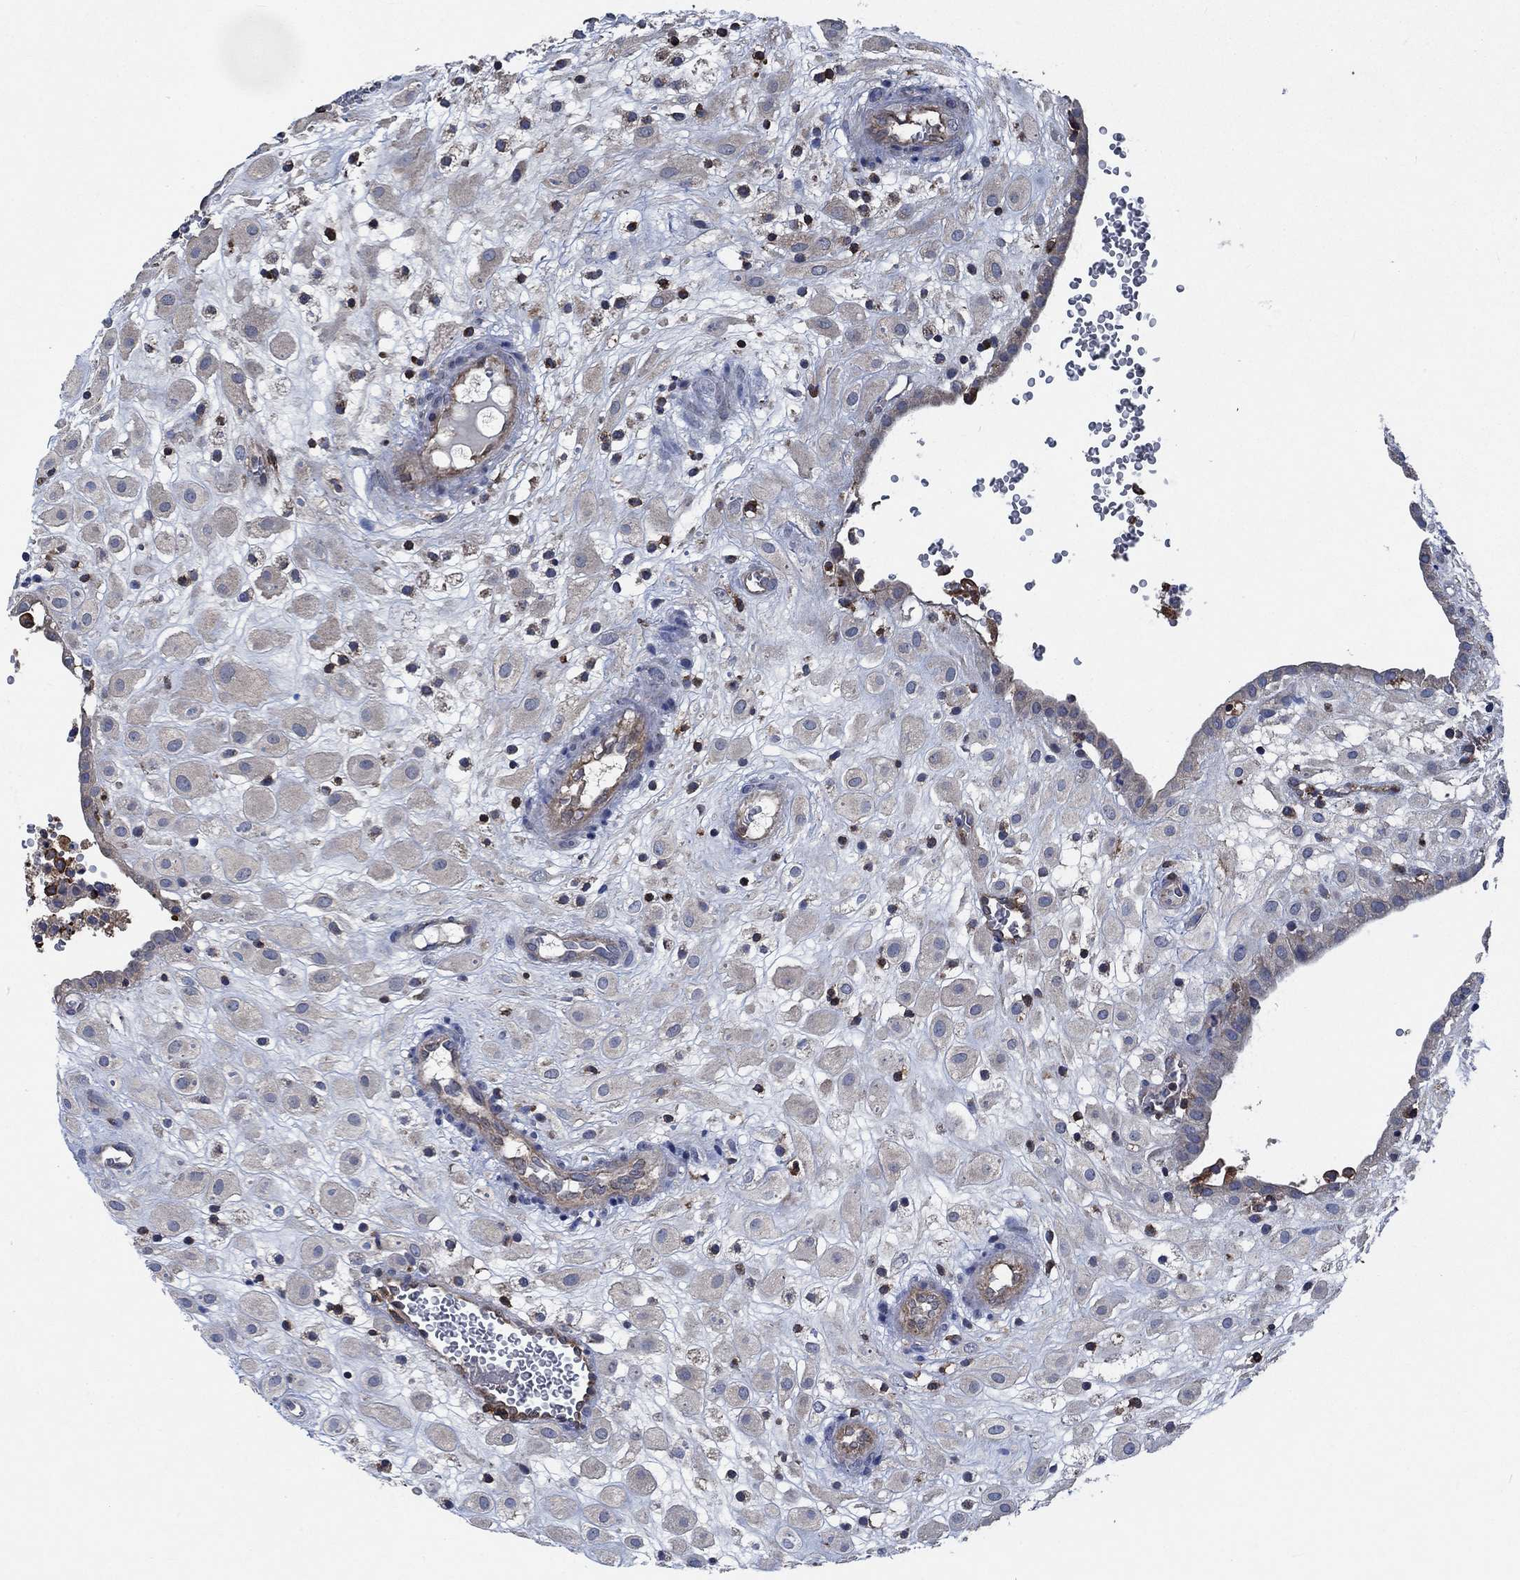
{"staining": {"intensity": "weak", "quantity": "25%-75%", "location": "cytoplasmic/membranous"}, "tissue": "placenta", "cell_type": "Decidual cells", "image_type": "normal", "snomed": [{"axis": "morphology", "description": "Normal tissue, NOS"}, {"axis": "topography", "description": "Placenta"}], "caption": "Immunohistochemical staining of unremarkable human placenta exhibits weak cytoplasmic/membranous protein staining in approximately 25%-75% of decidual cells.", "gene": "STXBP6", "patient": {"sex": "female", "age": 24}}